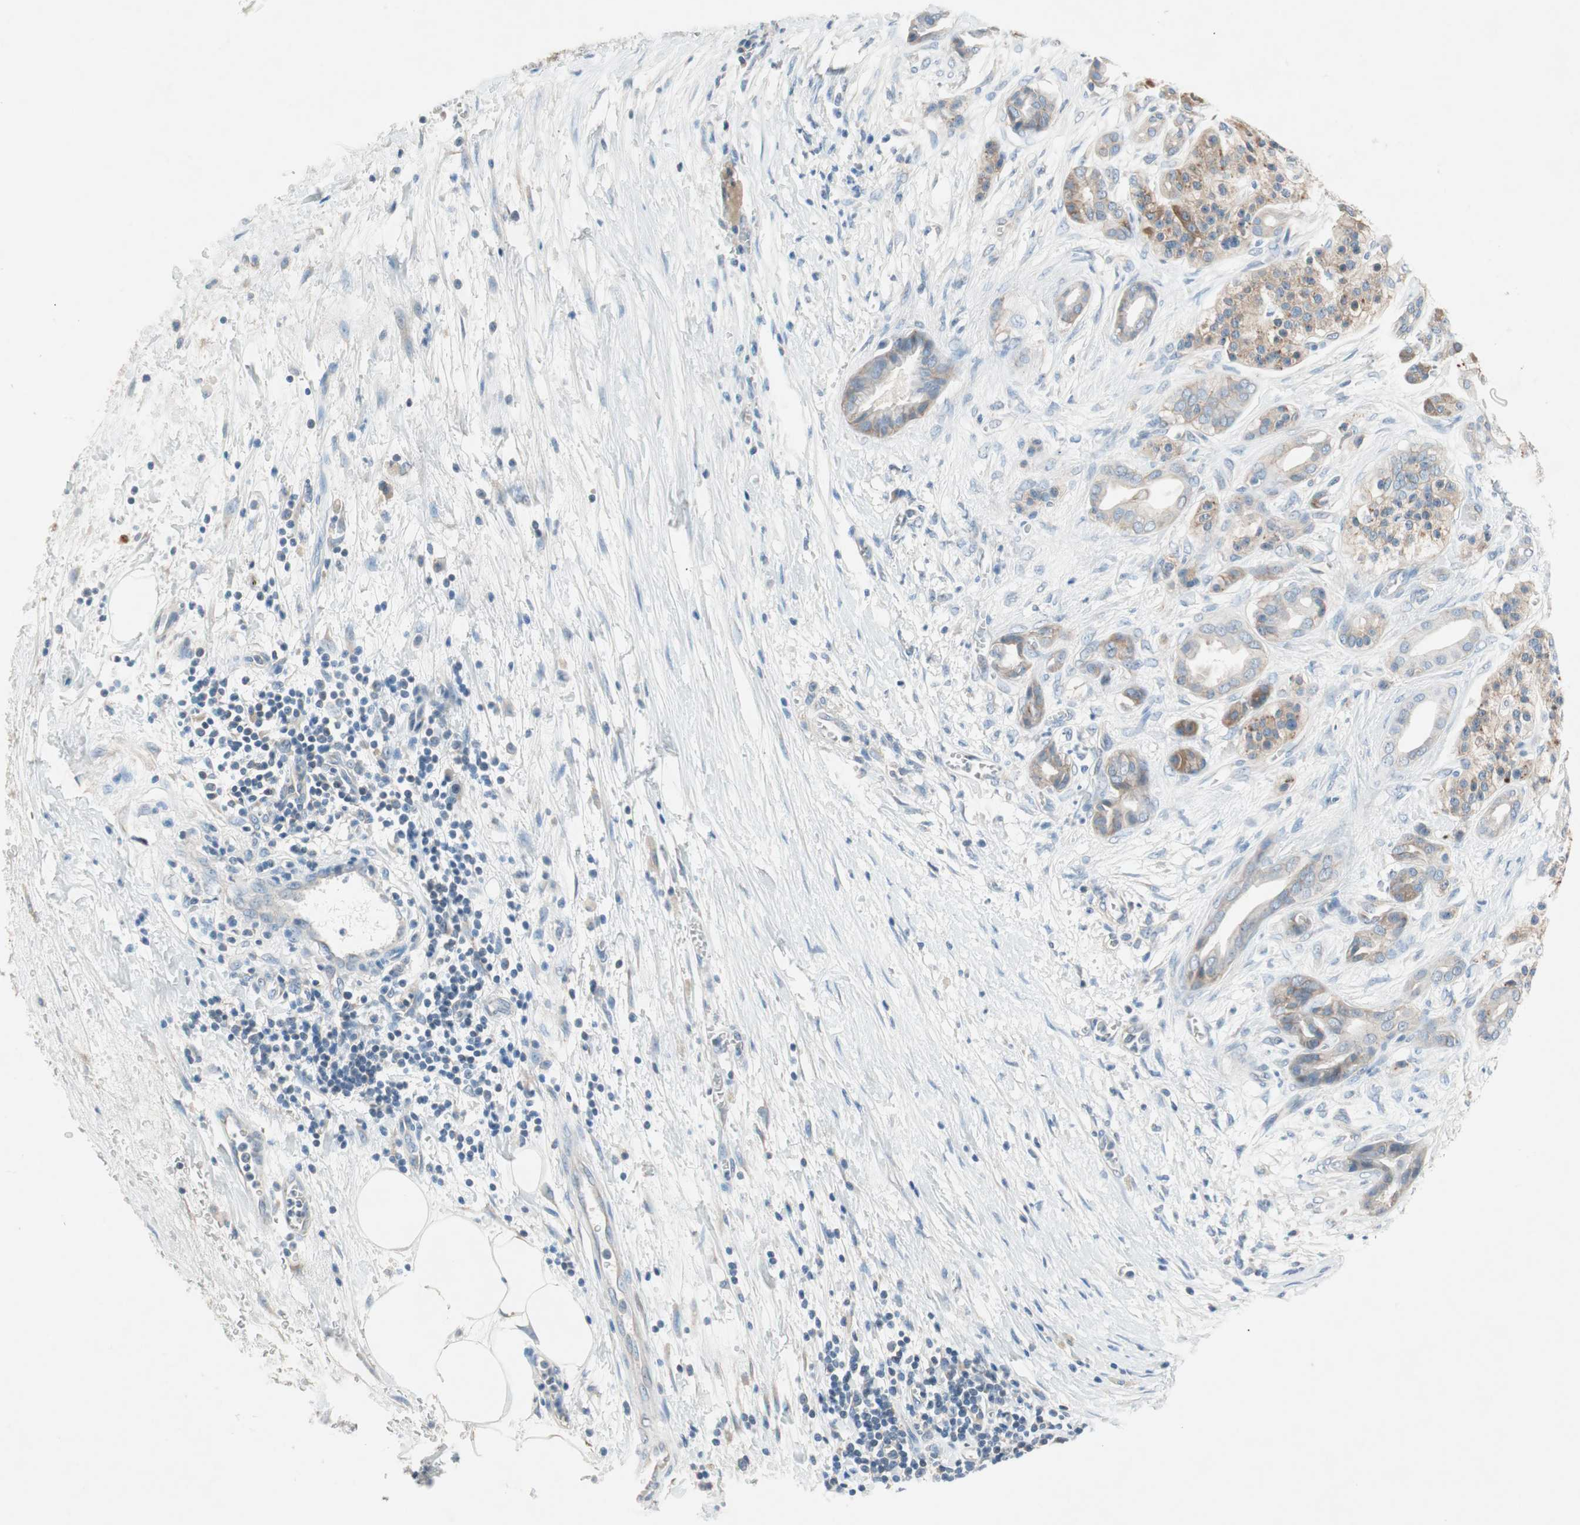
{"staining": {"intensity": "moderate", "quantity": "<25%", "location": "cytoplasmic/membranous"}, "tissue": "pancreatic cancer", "cell_type": "Tumor cells", "image_type": "cancer", "snomed": [{"axis": "morphology", "description": "Adenocarcinoma, NOS"}, {"axis": "topography", "description": "Pancreas"}], "caption": "Brown immunohistochemical staining in adenocarcinoma (pancreatic) displays moderate cytoplasmic/membranous expression in approximately <25% of tumor cells.", "gene": "GLUL", "patient": {"sex": "male", "age": 59}}